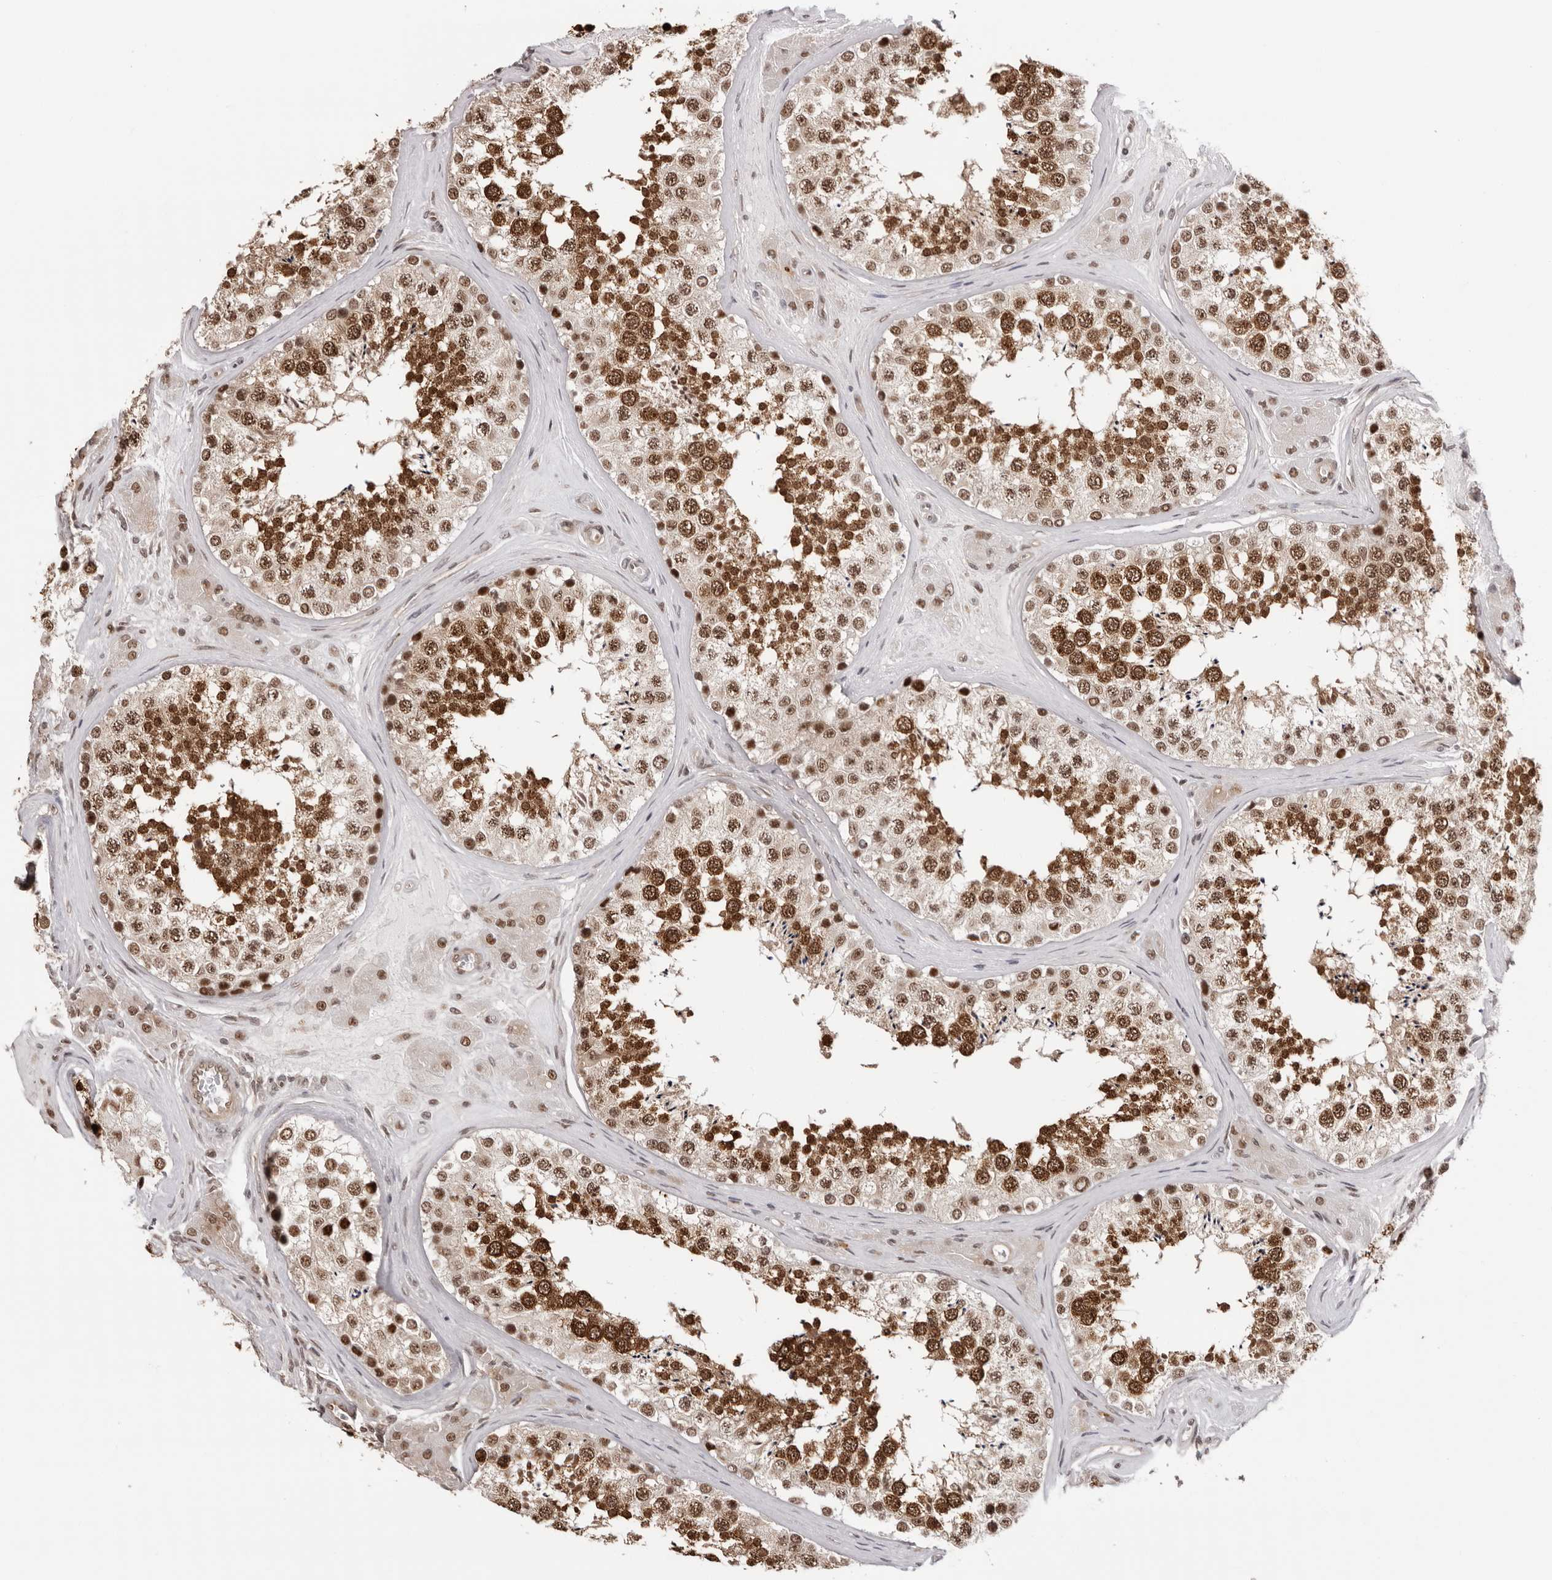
{"staining": {"intensity": "strong", "quantity": "25%-75%", "location": "cytoplasmic/membranous,nuclear"}, "tissue": "testis", "cell_type": "Cells in seminiferous ducts", "image_type": "normal", "snomed": [{"axis": "morphology", "description": "Normal tissue, NOS"}, {"axis": "topography", "description": "Testis"}], "caption": "Benign testis demonstrates strong cytoplasmic/membranous,nuclear positivity in approximately 25%-75% of cells in seminiferous ducts.", "gene": "SDE2", "patient": {"sex": "male", "age": 46}}